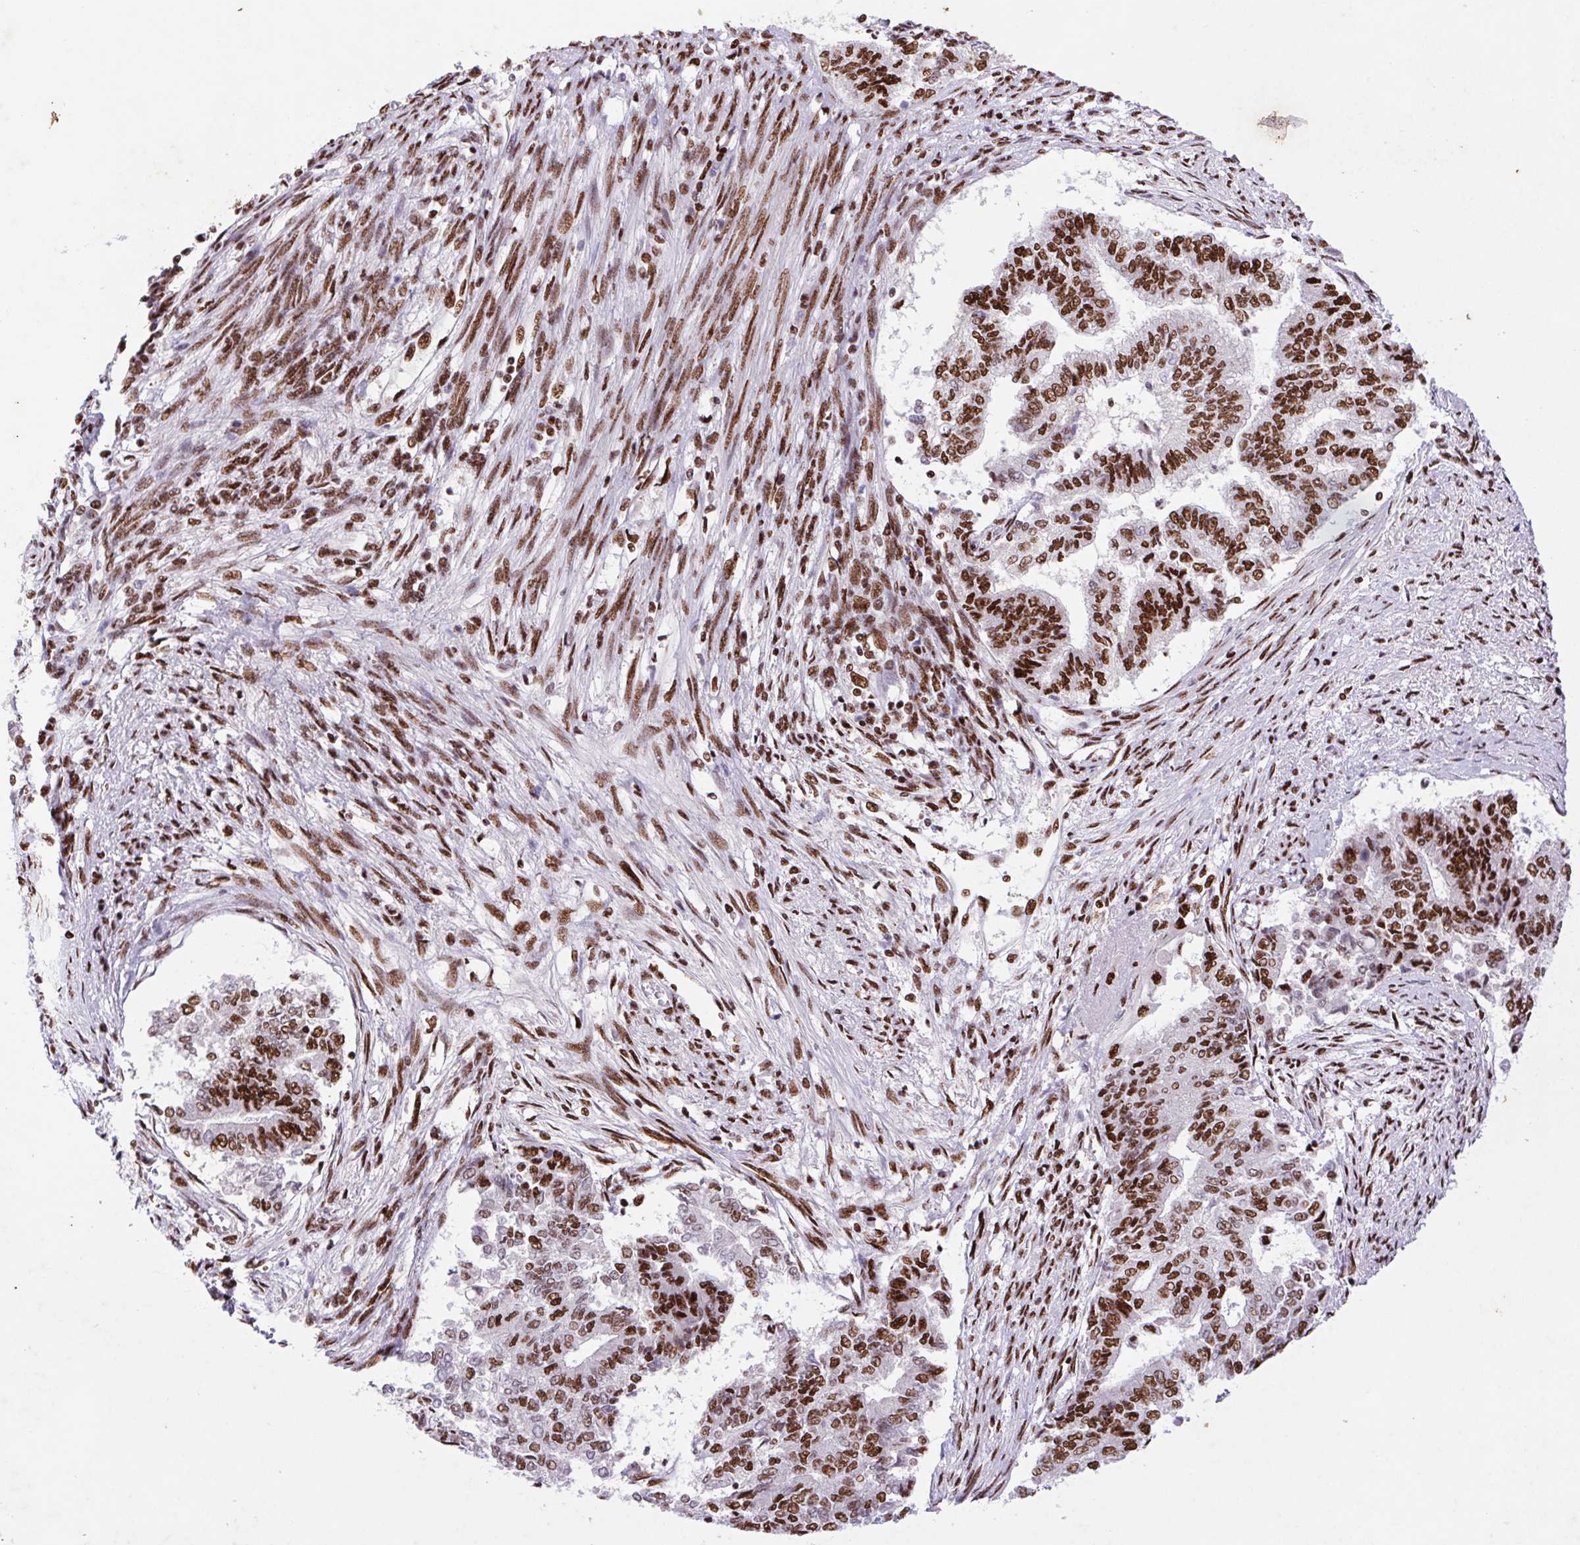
{"staining": {"intensity": "strong", "quantity": ">75%", "location": "nuclear"}, "tissue": "endometrial cancer", "cell_type": "Tumor cells", "image_type": "cancer", "snomed": [{"axis": "morphology", "description": "Adenocarcinoma, NOS"}, {"axis": "topography", "description": "Endometrium"}], "caption": "A brown stain shows strong nuclear expression of a protein in human adenocarcinoma (endometrial) tumor cells.", "gene": "LDLRAD4", "patient": {"sex": "female", "age": 65}}